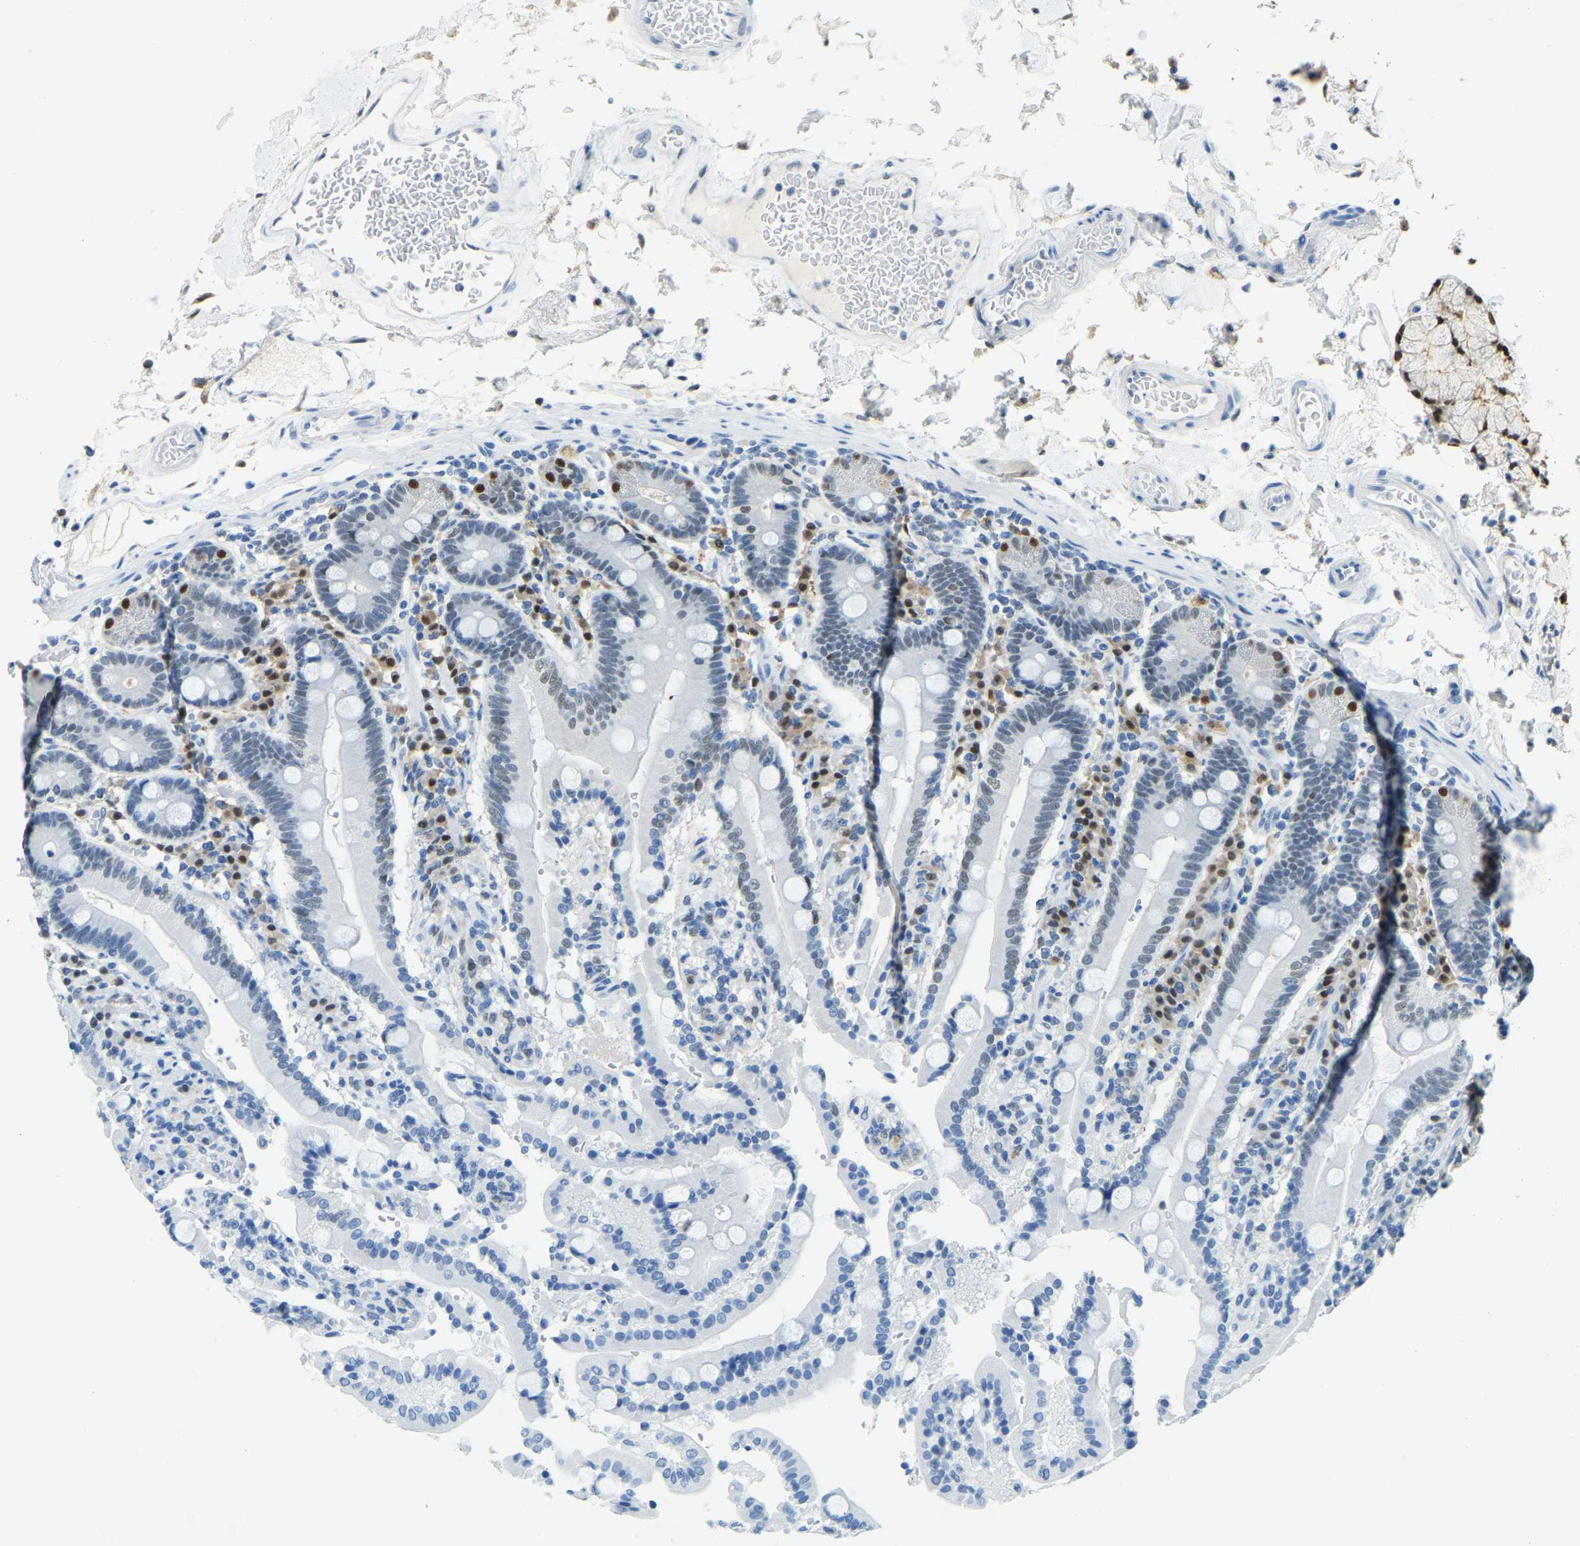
{"staining": {"intensity": "weak", "quantity": "<25%", "location": "nuclear"}, "tissue": "duodenum", "cell_type": "Glandular cells", "image_type": "normal", "snomed": [{"axis": "morphology", "description": "Normal tissue, NOS"}, {"axis": "topography", "description": "Small intestine, NOS"}], "caption": "Protein analysis of normal duodenum displays no significant expression in glandular cells.", "gene": "NANS", "patient": {"sex": "female", "age": 71}}